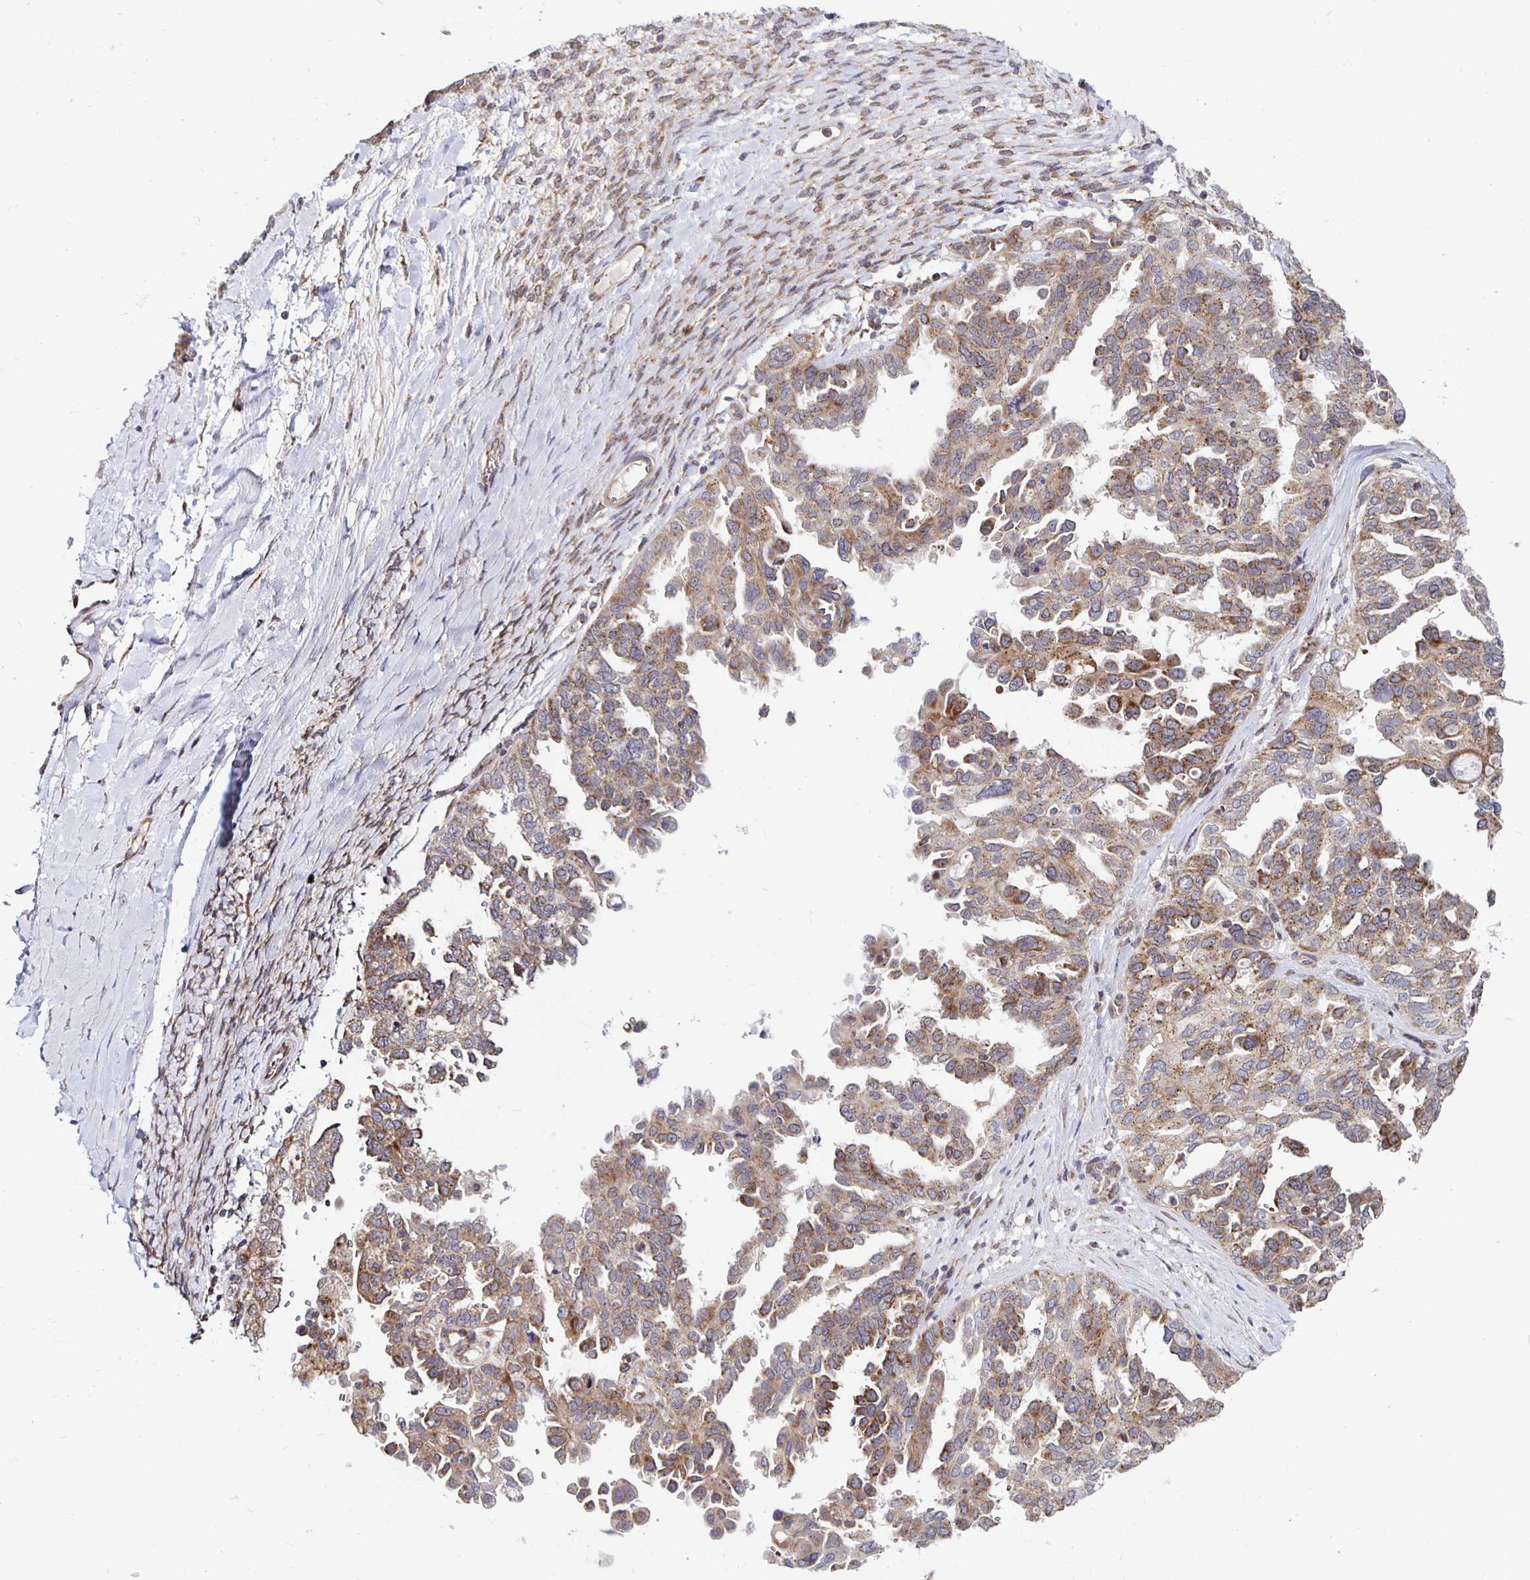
{"staining": {"intensity": "moderate", "quantity": ">75%", "location": "cytoplasmic/membranous"}, "tissue": "ovarian cancer", "cell_type": "Tumor cells", "image_type": "cancer", "snomed": [{"axis": "morphology", "description": "Cystadenocarcinoma, serous, NOS"}, {"axis": "topography", "description": "Ovary"}], "caption": "A brown stain labels moderate cytoplasmic/membranous staining of a protein in ovarian cancer tumor cells.", "gene": "MRPL28", "patient": {"sex": "female", "age": 53}}